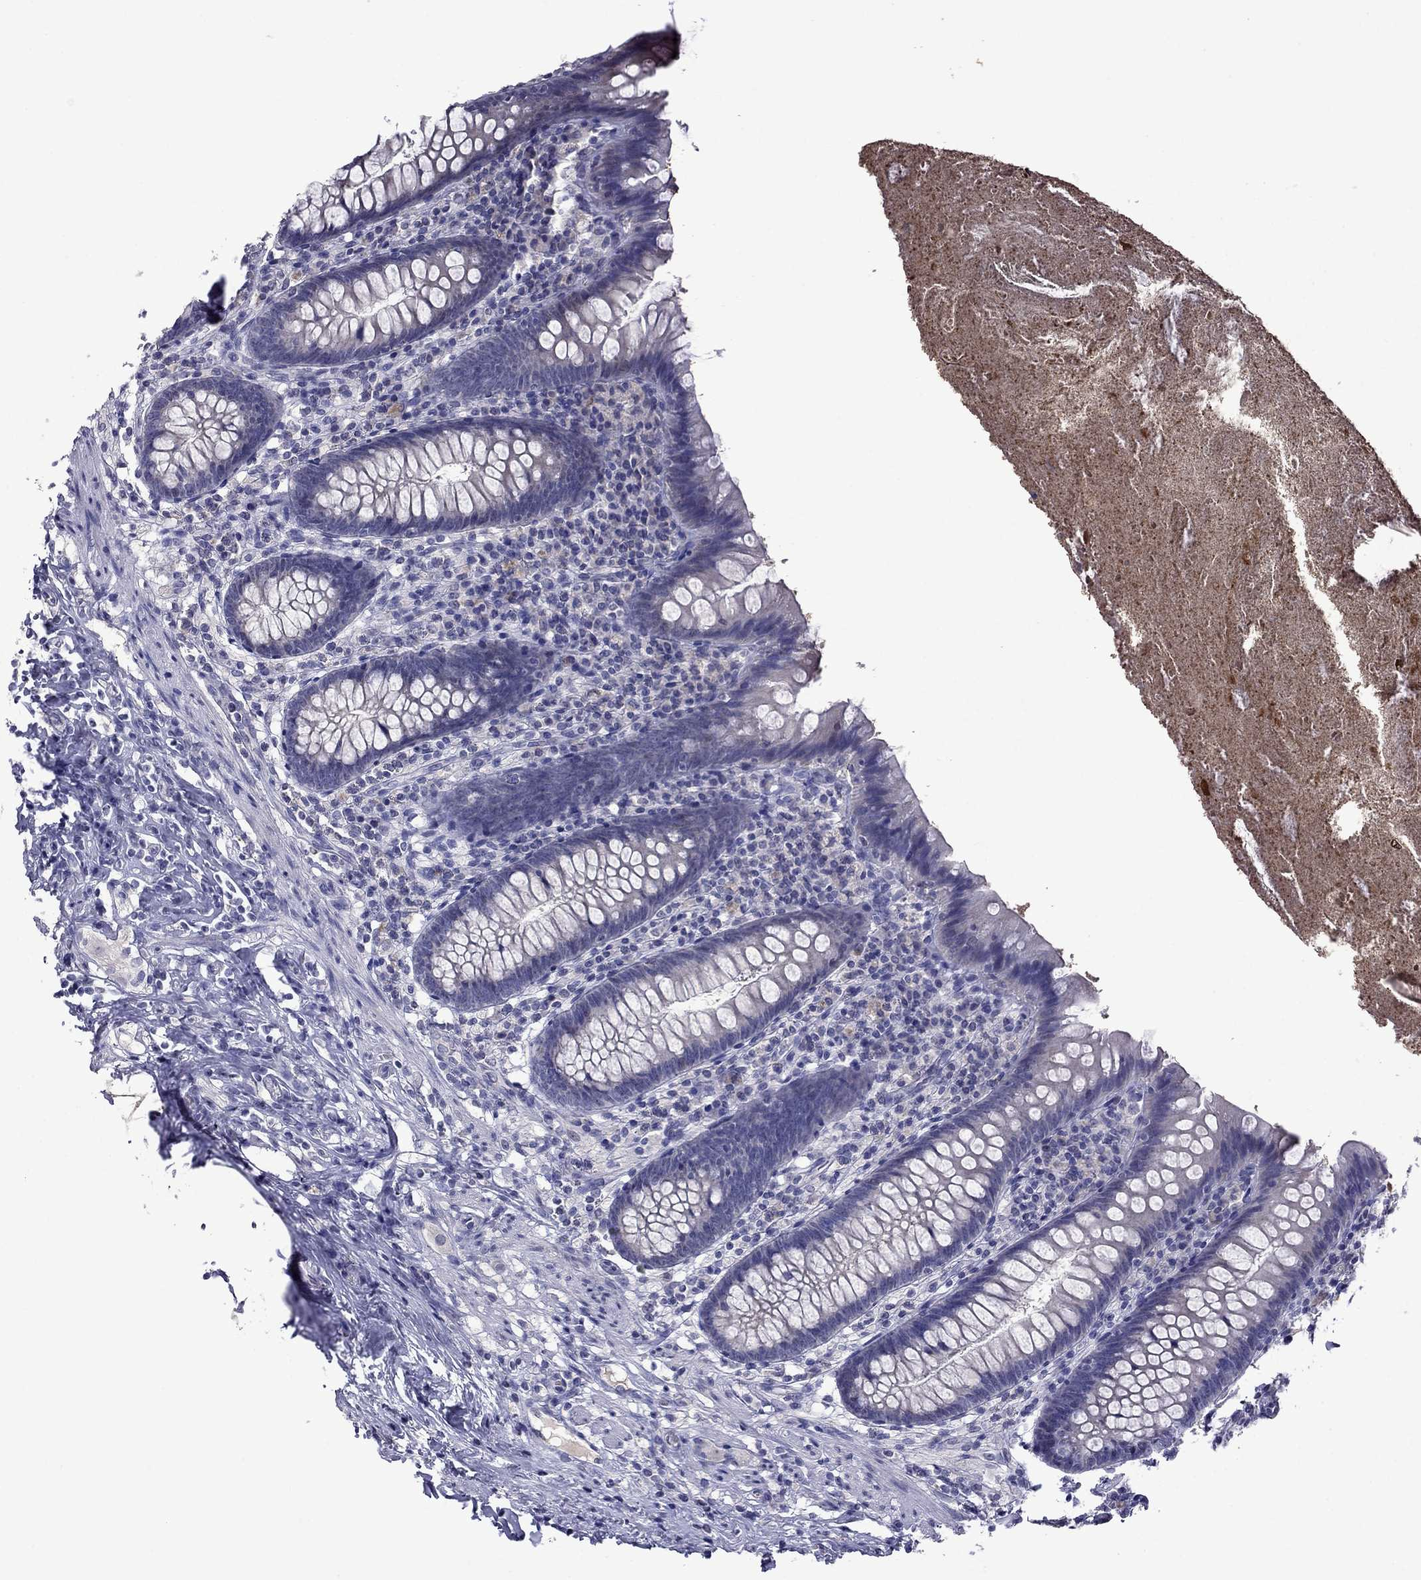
{"staining": {"intensity": "negative", "quantity": "none", "location": "none"}, "tissue": "appendix", "cell_type": "Glandular cells", "image_type": "normal", "snomed": [{"axis": "morphology", "description": "Normal tissue, NOS"}, {"axis": "topography", "description": "Appendix"}], "caption": "The immunohistochemistry (IHC) image has no significant expression in glandular cells of appendix.", "gene": "STAR", "patient": {"sex": "male", "age": 47}}